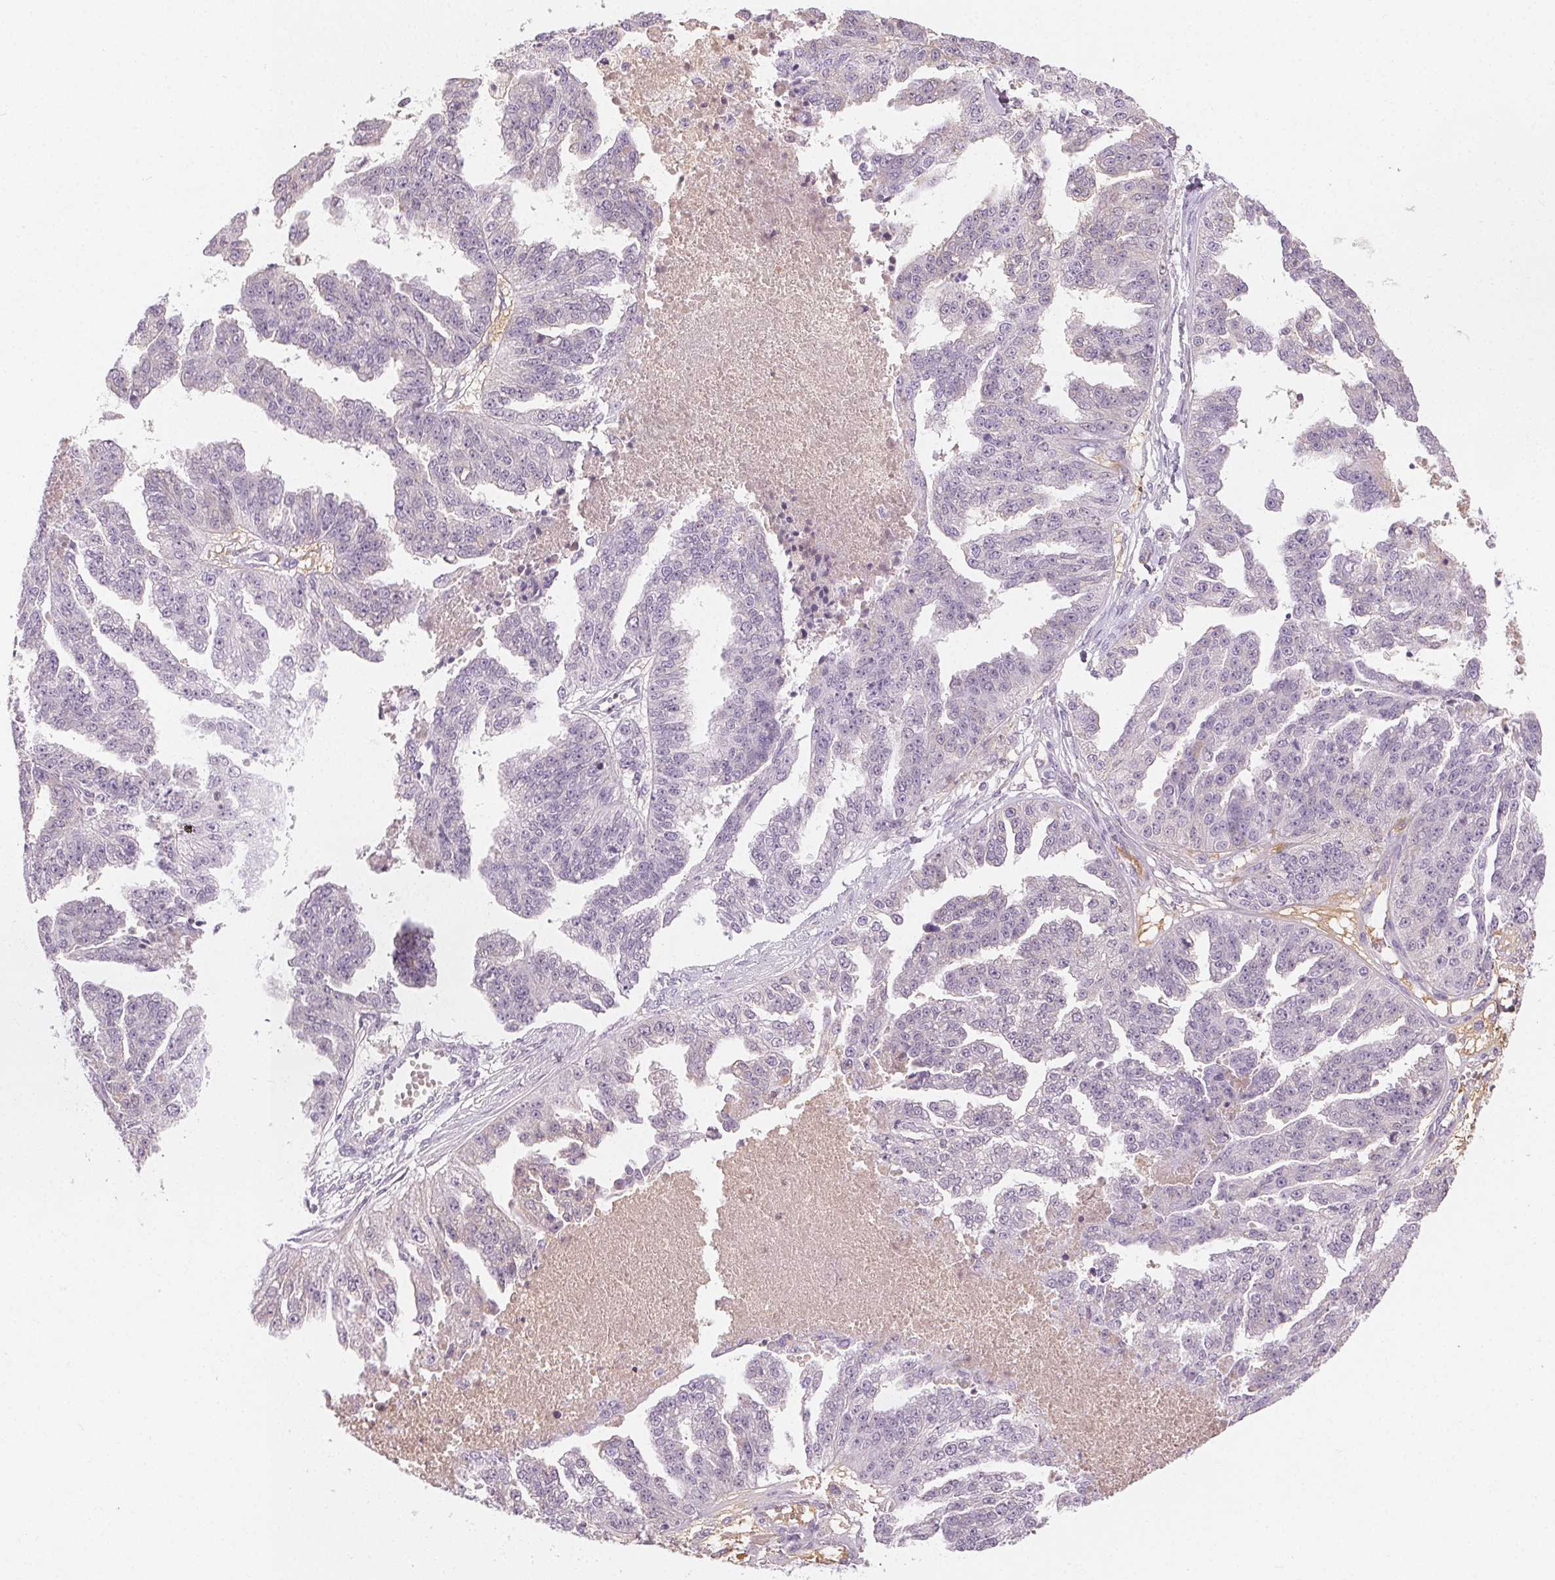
{"staining": {"intensity": "negative", "quantity": "none", "location": "none"}, "tissue": "ovarian cancer", "cell_type": "Tumor cells", "image_type": "cancer", "snomed": [{"axis": "morphology", "description": "Cystadenocarcinoma, serous, NOS"}, {"axis": "topography", "description": "Ovary"}], "caption": "IHC of ovarian cancer (serous cystadenocarcinoma) demonstrates no positivity in tumor cells.", "gene": "AFM", "patient": {"sex": "female", "age": 58}}